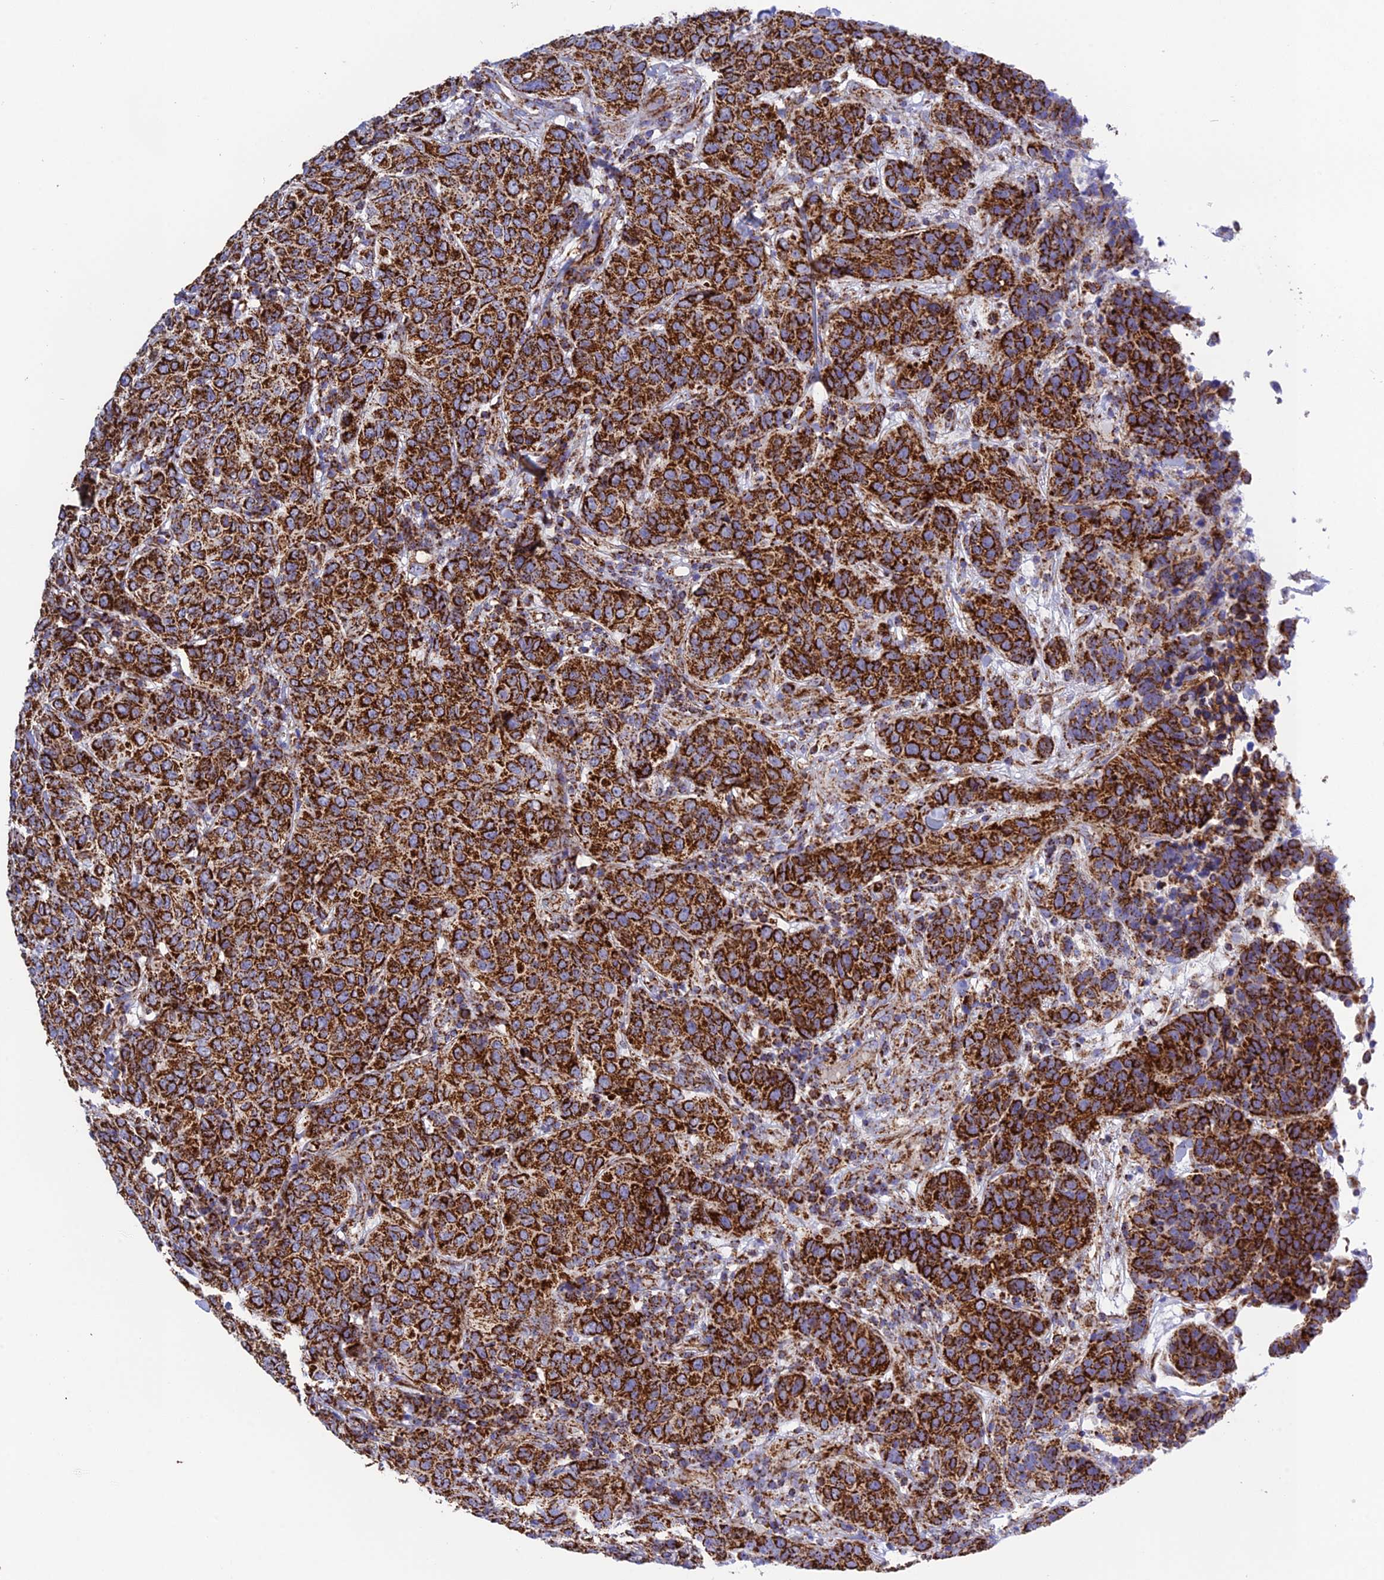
{"staining": {"intensity": "strong", "quantity": ">75%", "location": "cytoplasmic/membranous"}, "tissue": "breast cancer", "cell_type": "Tumor cells", "image_type": "cancer", "snomed": [{"axis": "morphology", "description": "Duct carcinoma"}, {"axis": "topography", "description": "Breast"}], "caption": "A brown stain highlights strong cytoplasmic/membranous positivity of a protein in breast cancer tumor cells. The protein of interest is stained brown, and the nuclei are stained in blue (DAB (3,3'-diaminobenzidine) IHC with brightfield microscopy, high magnification).", "gene": "CHCHD3", "patient": {"sex": "female", "age": 55}}